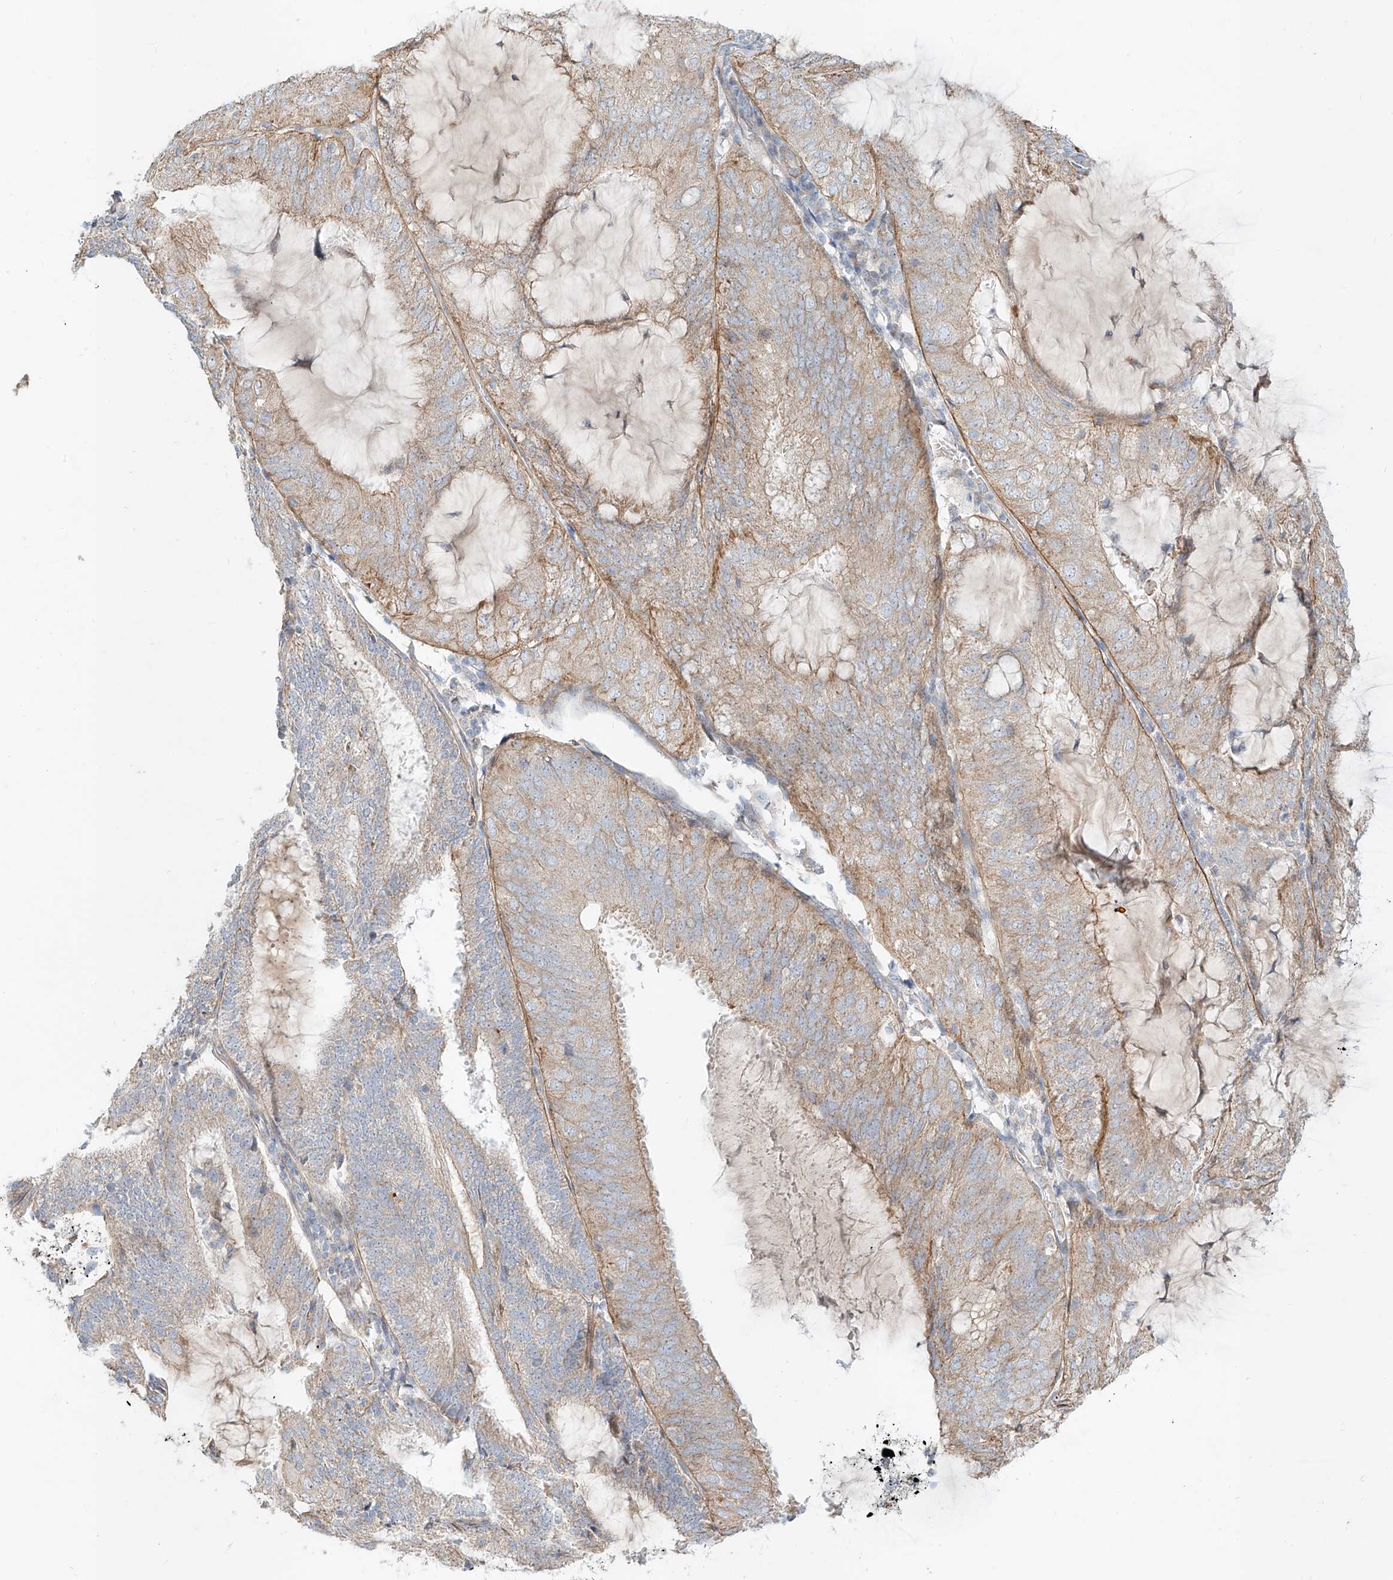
{"staining": {"intensity": "weak", "quantity": "25%-75%", "location": "cytoplasmic/membranous"}, "tissue": "endometrial cancer", "cell_type": "Tumor cells", "image_type": "cancer", "snomed": [{"axis": "morphology", "description": "Adenocarcinoma, NOS"}, {"axis": "topography", "description": "Endometrium"}], "caption": "Immunohistochemistry of human adenocarcinoma (endometrial) displays low levels of weak cytoplasmic/membranous staining in approximately 25%-75% of tumor cells.", "gene": "AJM1", "patient": {"sex": "female", "age": 81}}